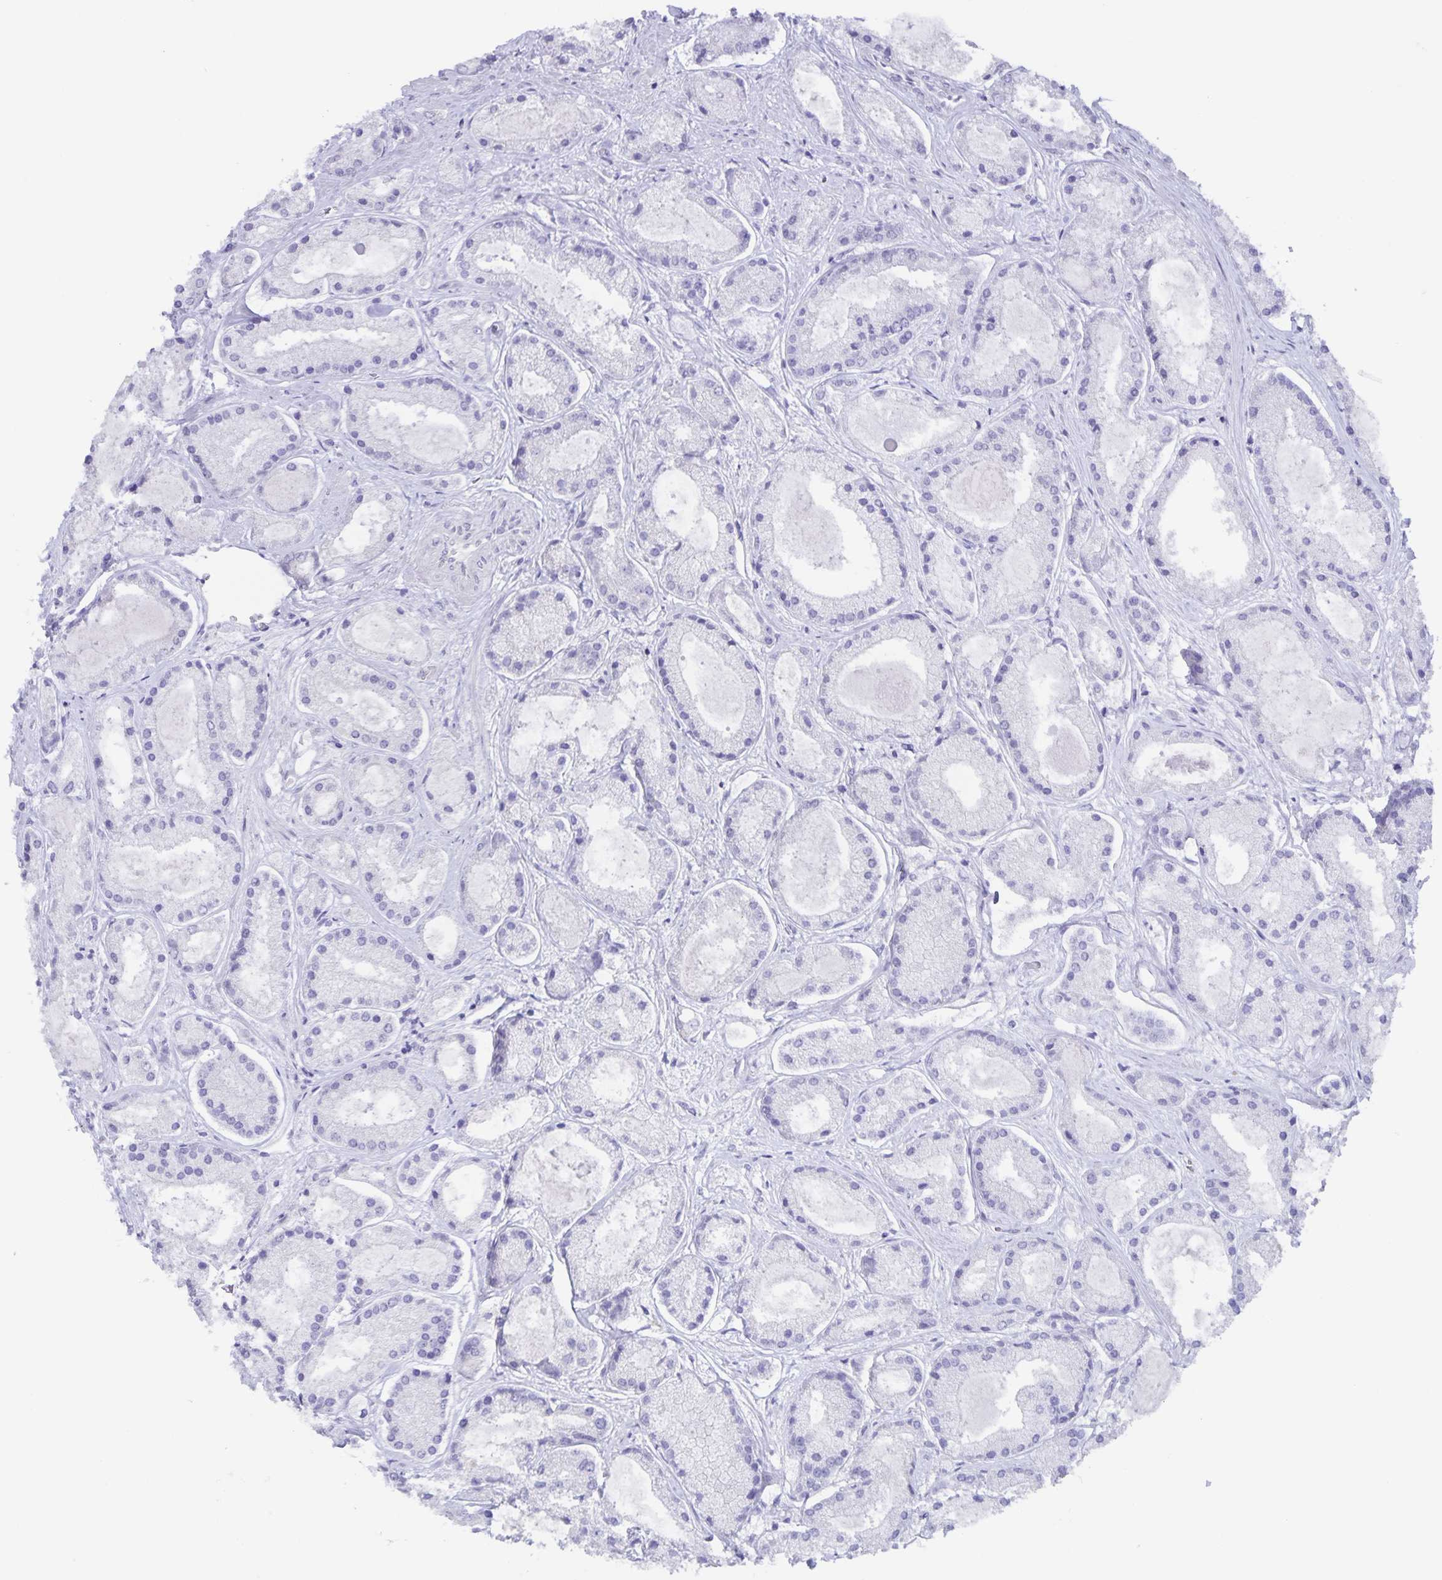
{"staining": {"intensity": "negative", "quantity": "none", "location": "none"}, "tissue": "prostate cancer", "cell_type": "Tumor cells", "image_type": "cancer", "snomed": [{"axis": "morphology", "description": "Adenocarcinoma, High grade"}, {"axis": "topography", "description": "Prostate"}], "caption": "This image is of prostate cancer stained with immunohistochemistry to label a protein in brown with the nuclei are counter-stained blue. There is no staining in tumor cells.", "gene": "AQP4", "patient": {"sex": "male", "age": 67}}